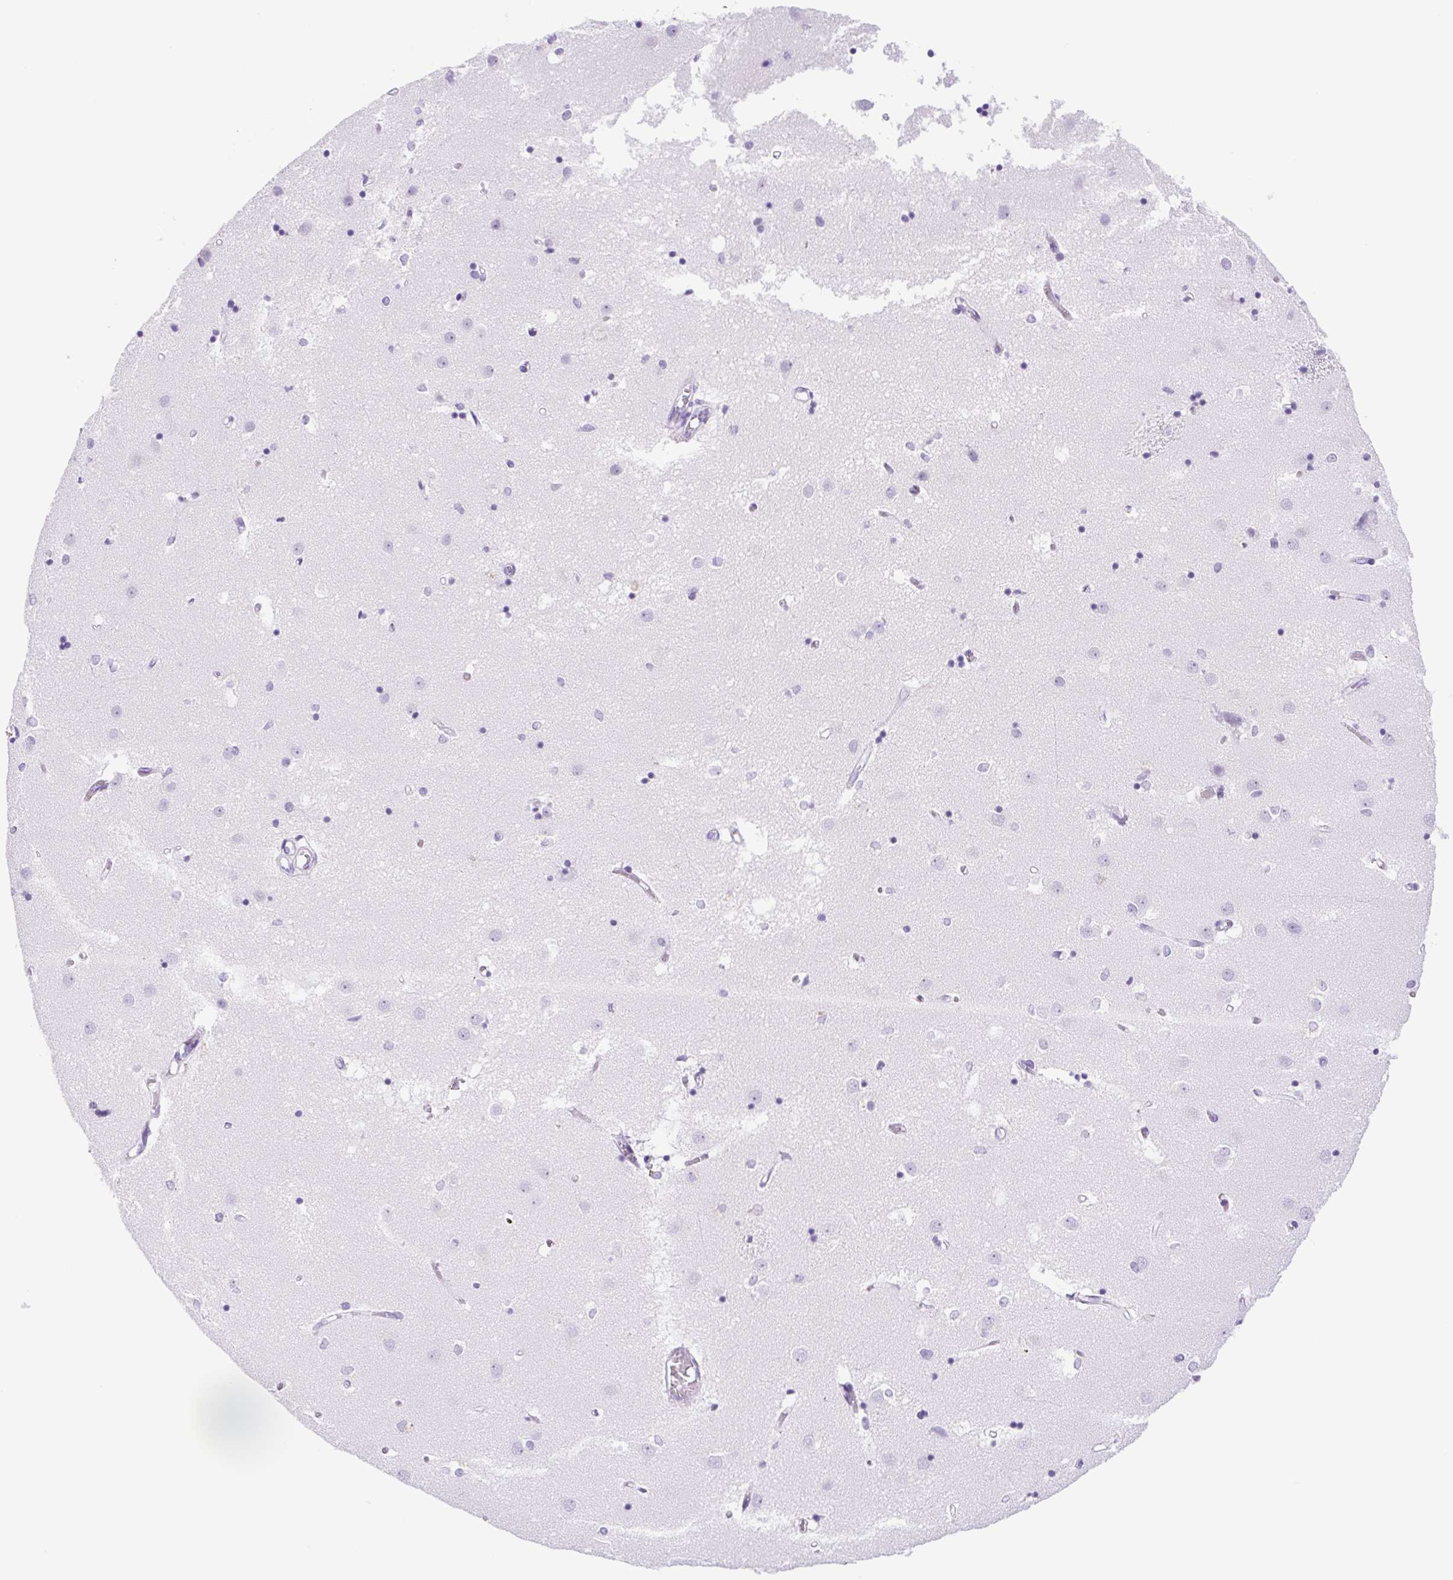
{"staining": {"intensity": "negative", "quantity": "none", "location": "none"}, "tissue": "caudate", "cell_type": "Glial cells", "image_type": "normal", "snomed": [{"axis": "morphology", "description": "Normal tissue, NOS"}, {"axis": "topography", "description": "Lateral ventricle wall"}], "caption": "There is no significant positivity in glial cells of caudate.", "gene": "CYP21A2", "patient": {"sex": "male", "age": 54}}